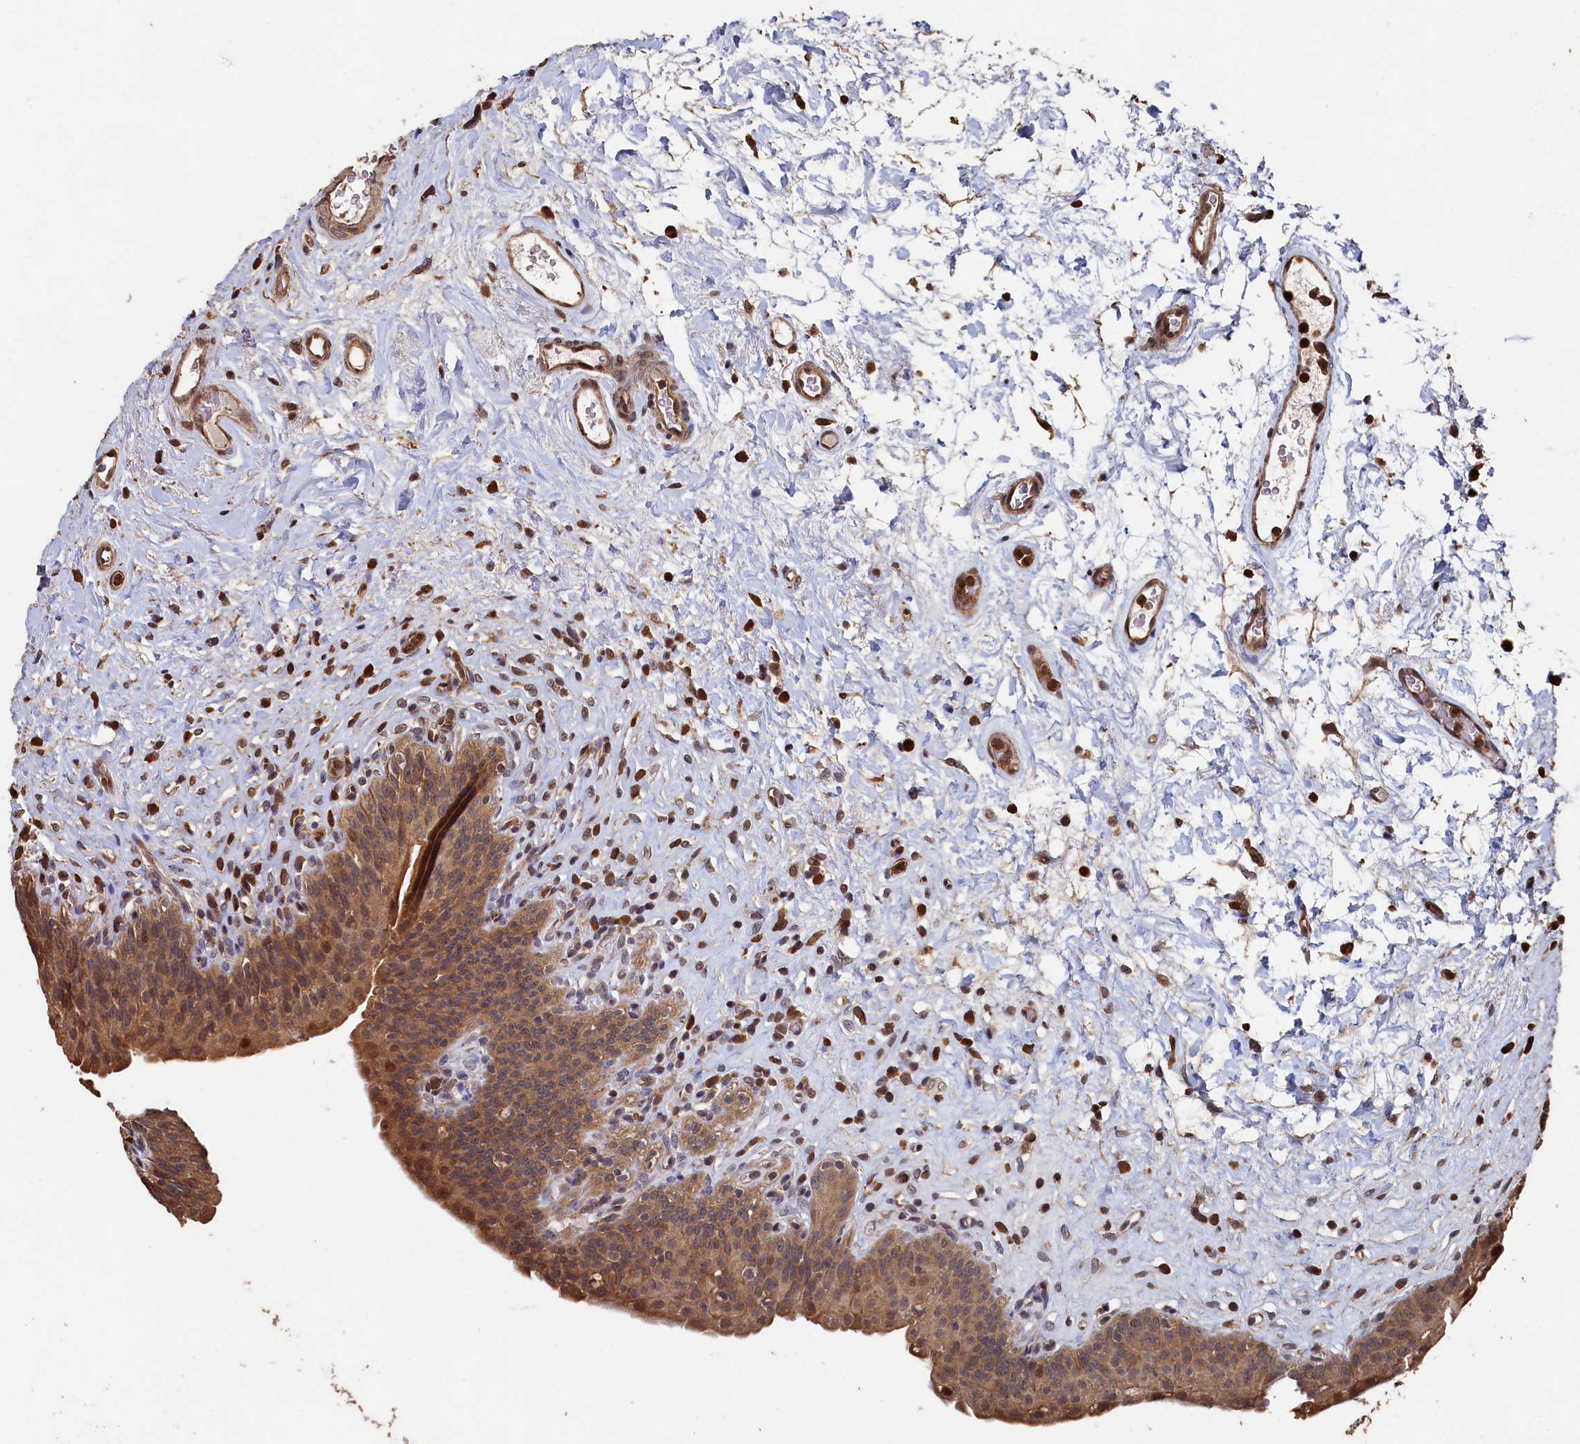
{"staining": {"intensity": "moderate", "quantity": ">75%", "location": "cytoplasmic/membranous"}, "tissue": "urinary bladder", "cell_type": "Urothelial cells", "image_type": "normal", "snomed": [{"axis": "morphology", "description": "Normal tissue, NOS"}, {"axis": "topography", "description": "Urinary bladder"}], "caption": "Immunohistochemistry (DAB) staining of benign human urinary bladder reveals moderate cytoplasmic/membranous protein staining in about >75% of urothelial cells.", "gene": "PIGN", "patient": {"sex": "male", "age": 83}}